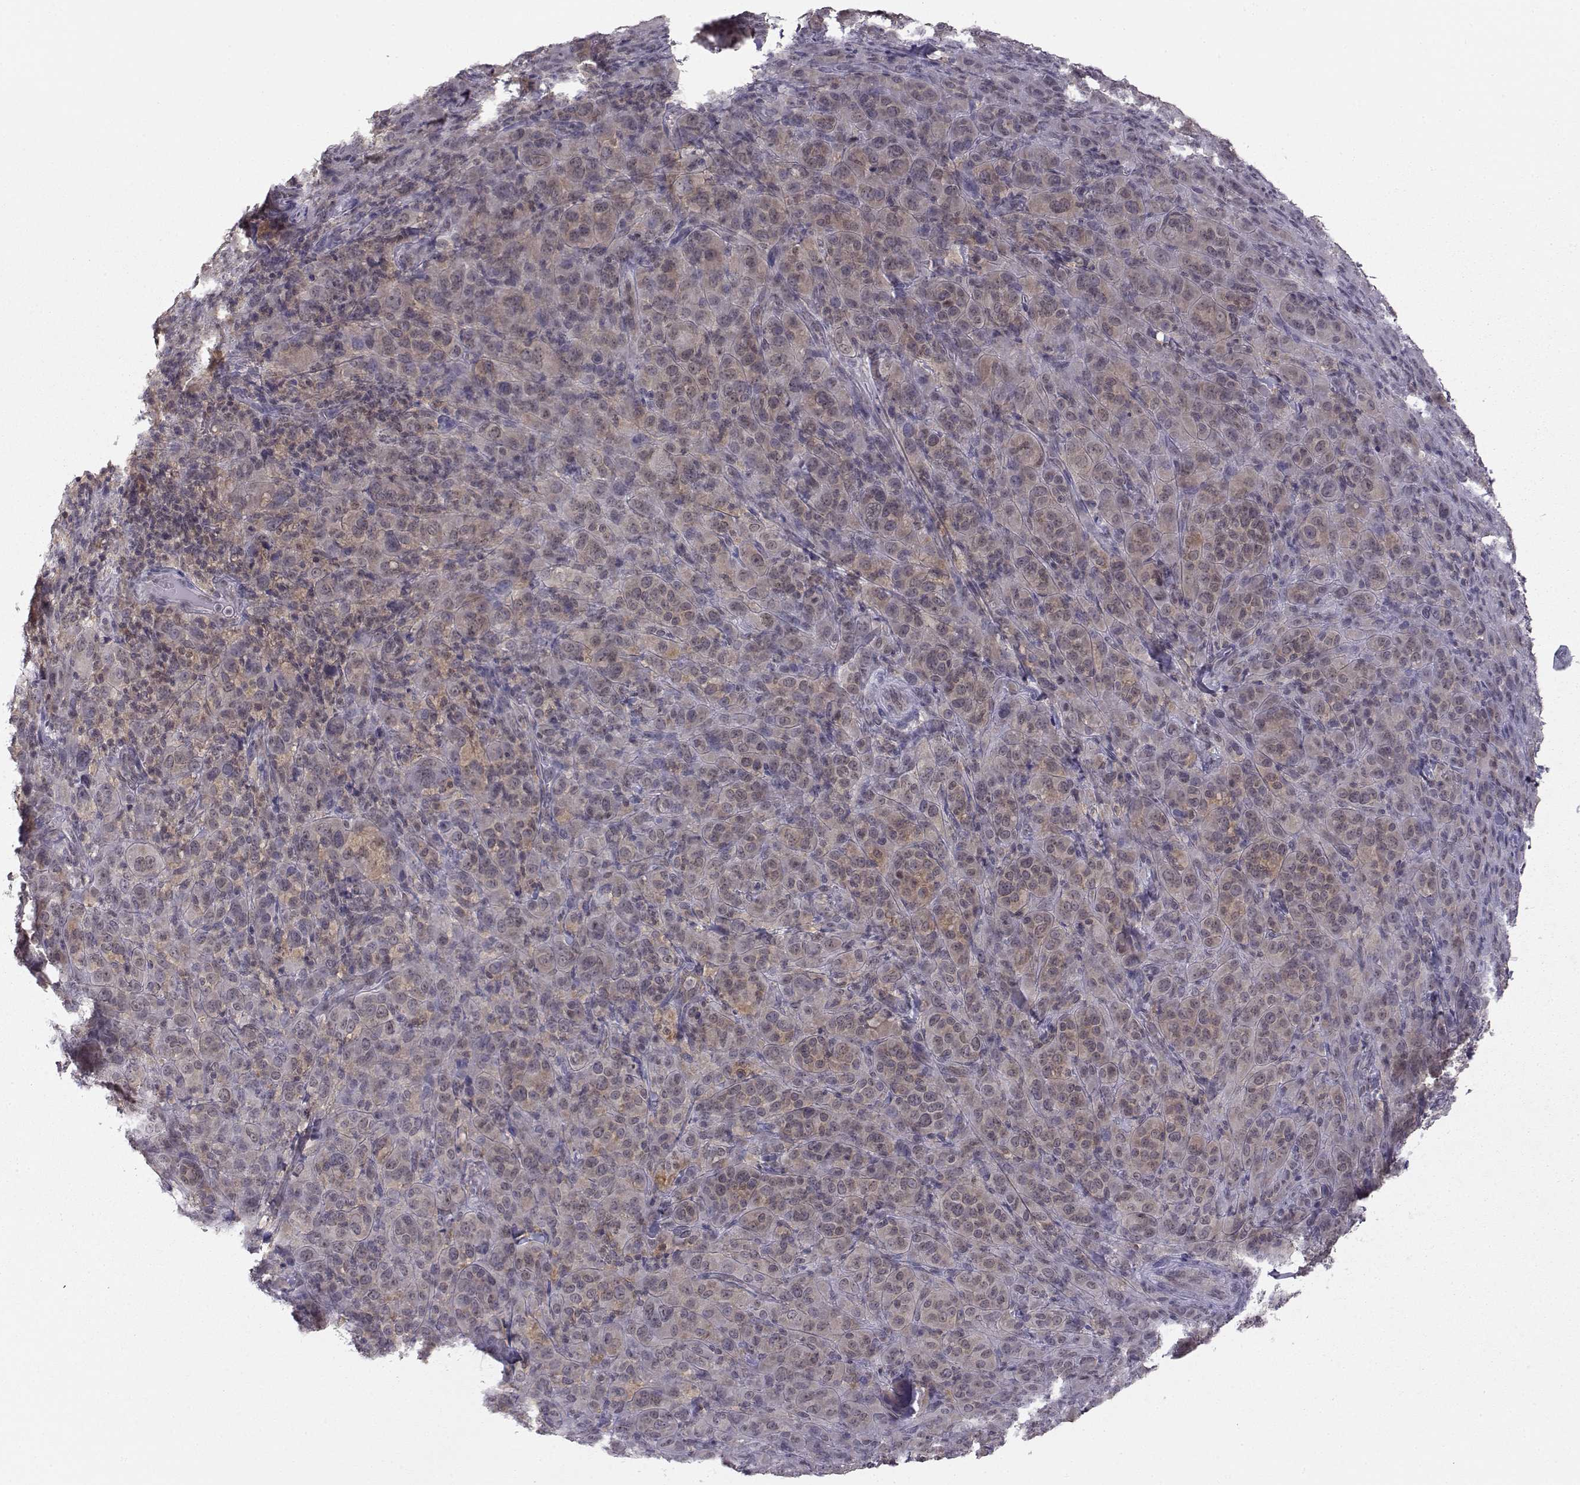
{"staining": {"intensity": "weak", "quantity": "25%-75%", "location": "cytoplasmic/membranous"}, "tissue": "melanoma", "cell_type": "Tumor cells", "image_type": "cancer", "snomed": [{"axis": "morphology", "description": "Malignant melanoma, NOS"}, {"axis": "topography", "description": "Skin"}], "caption": "Human melanoma stained for a protein (brown) exhibits weak cytoplasmic/membranous positive positivity in about 25%-75% of tumor cells.", "gene": "KIF13B", "patient": {"sex": "female", "age": 87}}